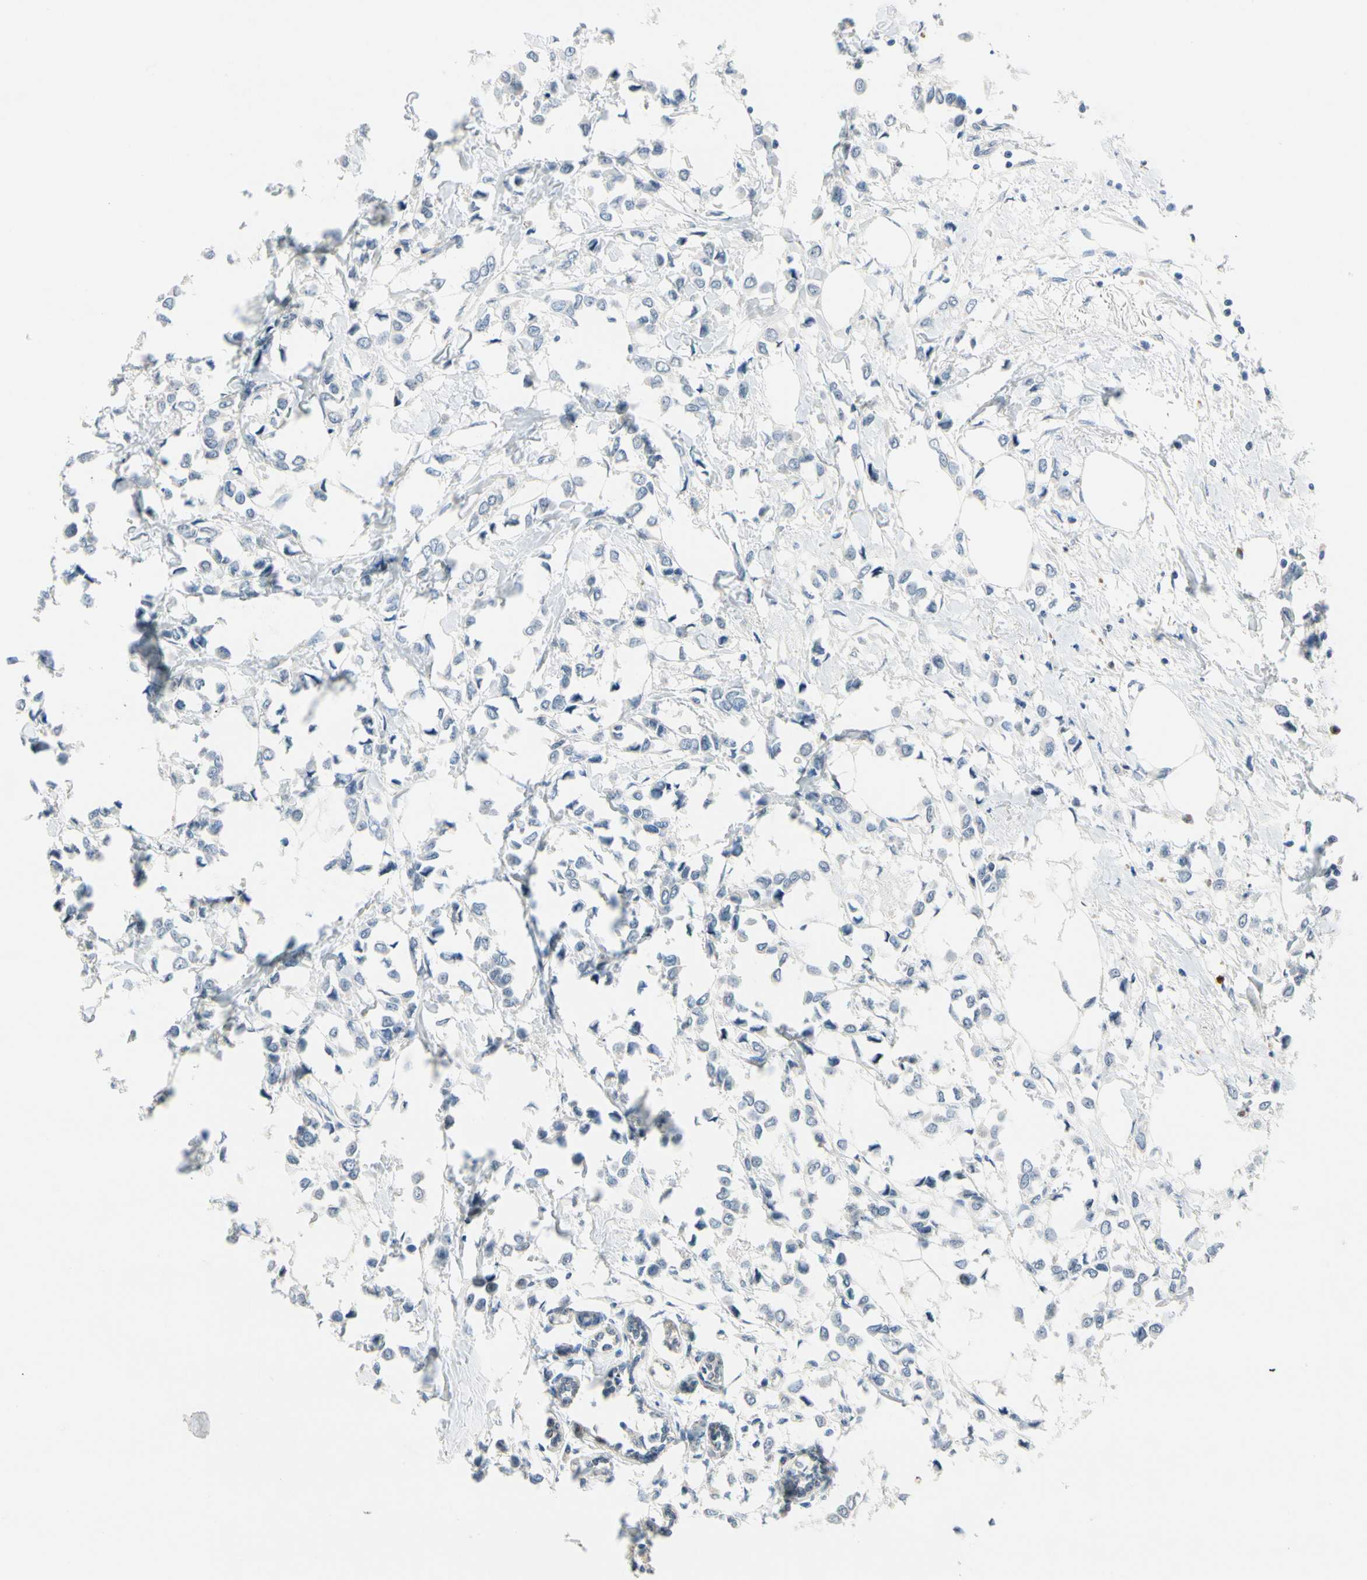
{"staining": {"intensity": "negative", "quantity": "none", "location": "none"}, "tissue": "breast cancer", "cell_type": "Tumor cells", "image_type": "cancer", "snomed": [{"axis": "morphology", "description": "Lobular carcinoma"}, {"axis": "topography", "description": "Breast"}], "caption": "A high-resolution histopathology image shows immunohistochemistry (IHC) staining of breast cancer (lobular carcinoma), which demonstrates no significant expression in tumor cells. (DAB IHC visualized using brightfield microscopy, high magnification).", "gene": "SLC27A6", "patient": {"sex": "female", "age": 51}}